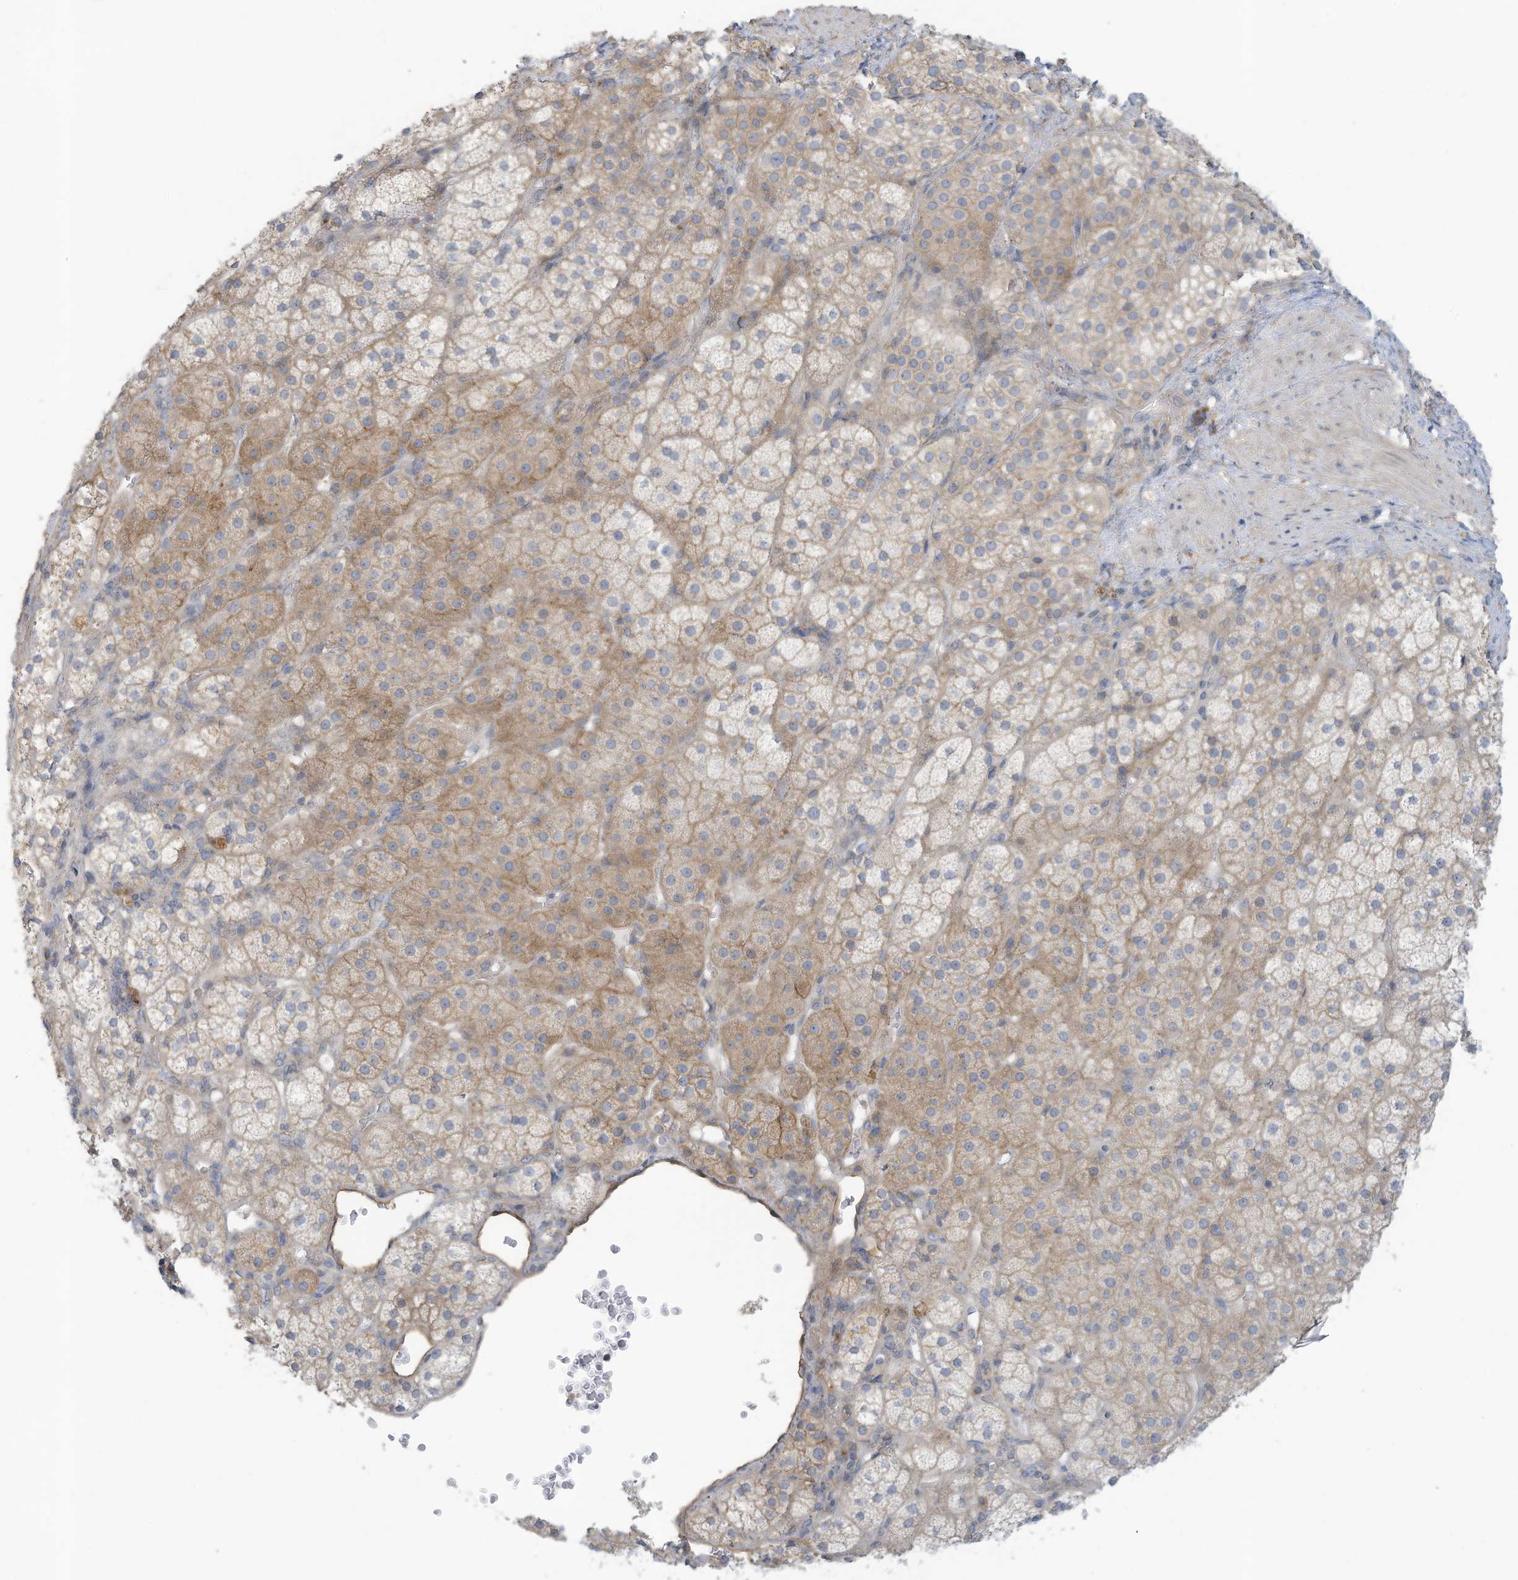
{"staining": {"intensity": "moderate", "quantity": "25%-75%", "location": "cytoplasmic/membranous"}, "tissue": "adrenal gland", "cell_type": "Glandular cells", "image_type": "normal", "snomed": [{"axis": "morphology", "description": "Normal tissue, NOS"}, {"axis": "topography", "description": "Adrenal gland"}], "caption": "Approximately 25%-75% of glandular cells in benign human adrenal gland reveal moderate cytoplasmic/membranous protein expression as visualized by brown immunohistochemical staining.", "gene": "ADAT2", "patient": {"sex": "male", "age": 57}}